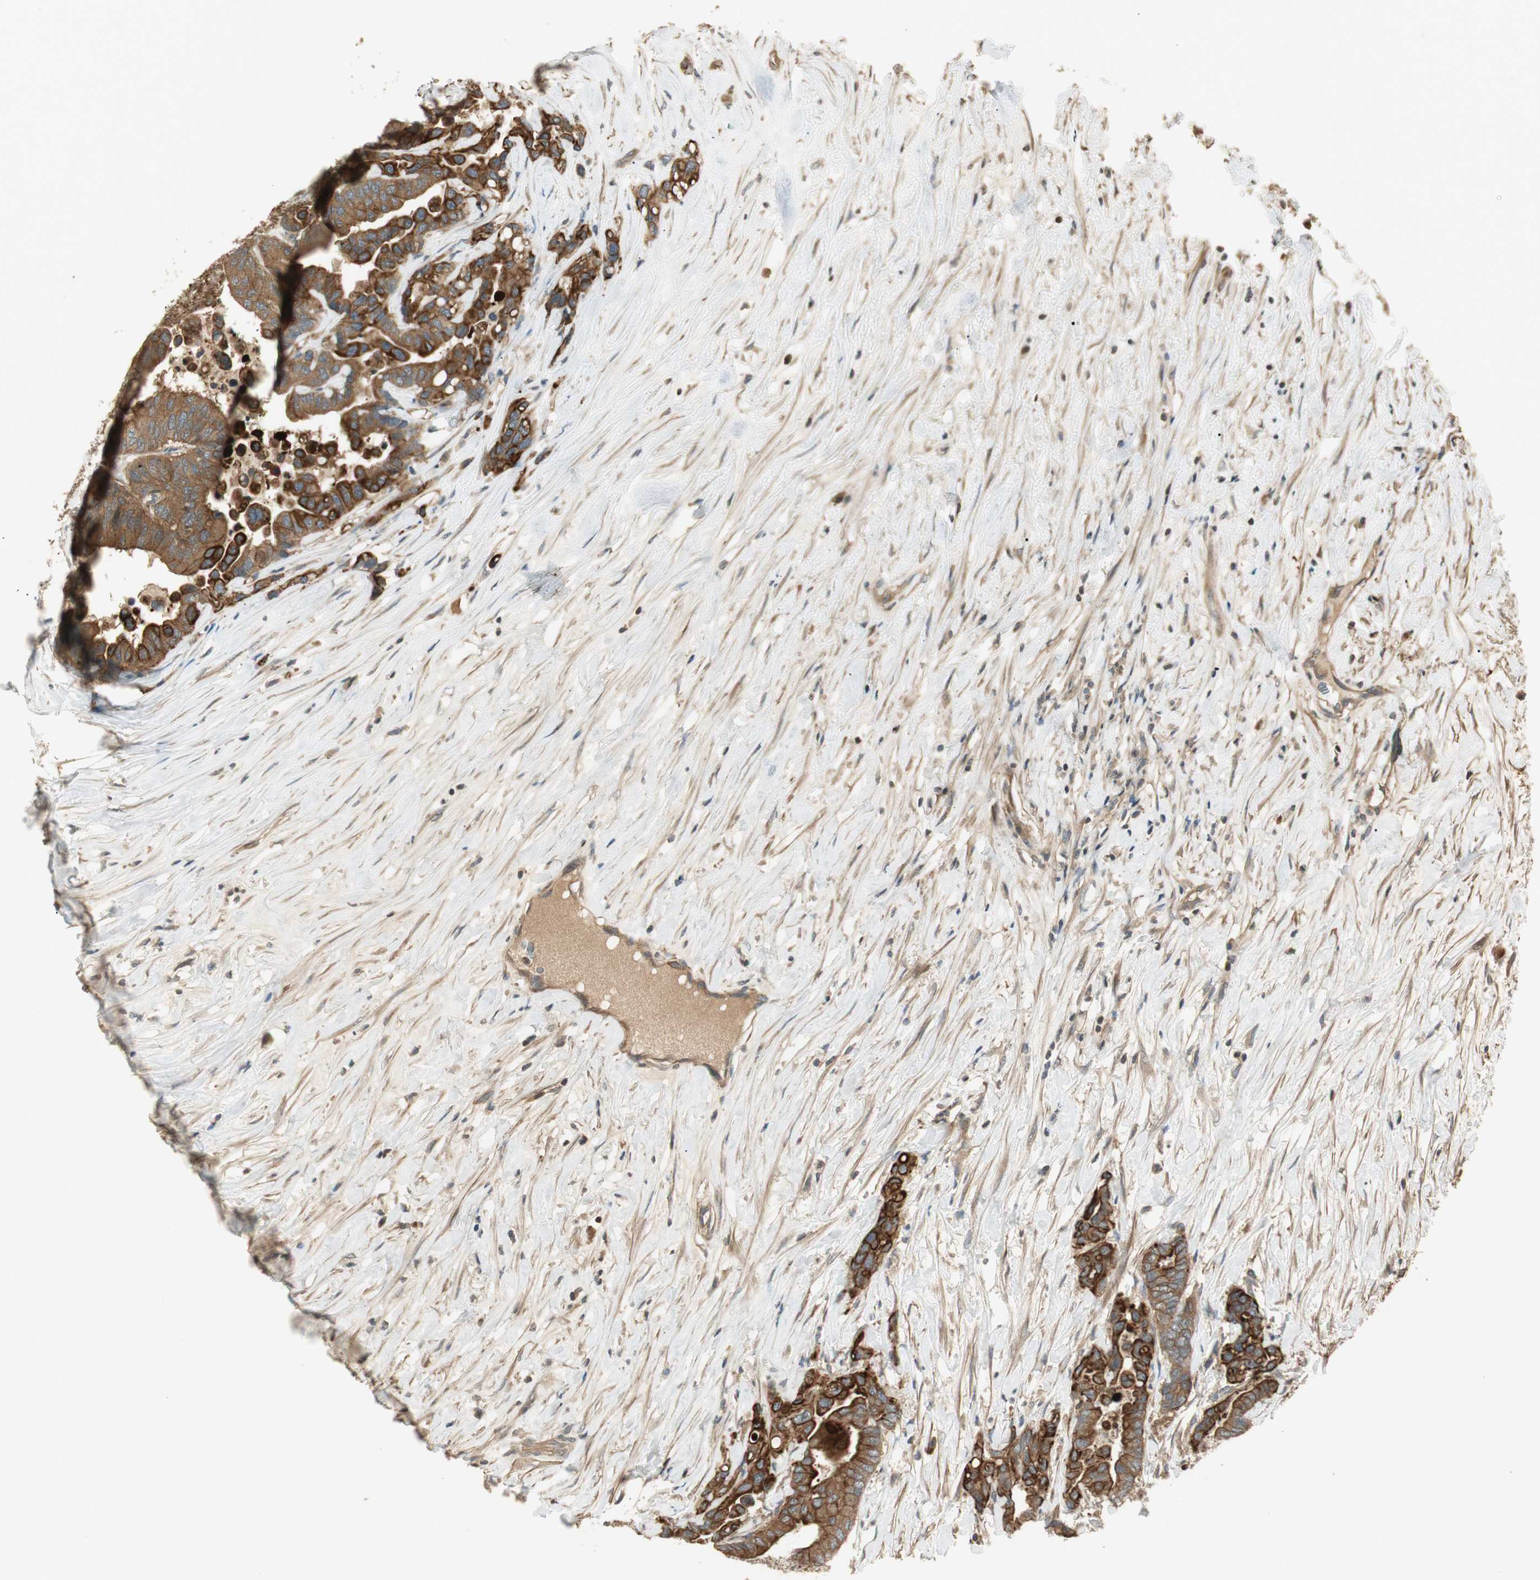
{"staining": {"intensity": "strong", "quantity": ">75%", "location": "cytoplasmic/membranous"}, "tissue": "colorectal cancer", "cell_type": "Tumor cells", "image_type": "cancer", "snomed": [{"axis": "morphology", "description": "Normal tissue, NOS"}, {"axis": "morphology", "description": "Adenocarcinoma, NOS"}, {"axis": "topography", "description": "Colon"}], "caption": "Protein staining shows strong cytoplasmic/membranous positivity in about >75% of tumor cells in adenocarcinoma (colorectal). (DAB (3,3'-diaminobenzidine) = brown stain, brightfield microscopy at high magnification).", "gene": "PFDN5", "patient": {"sex": "male", "age": 82}}